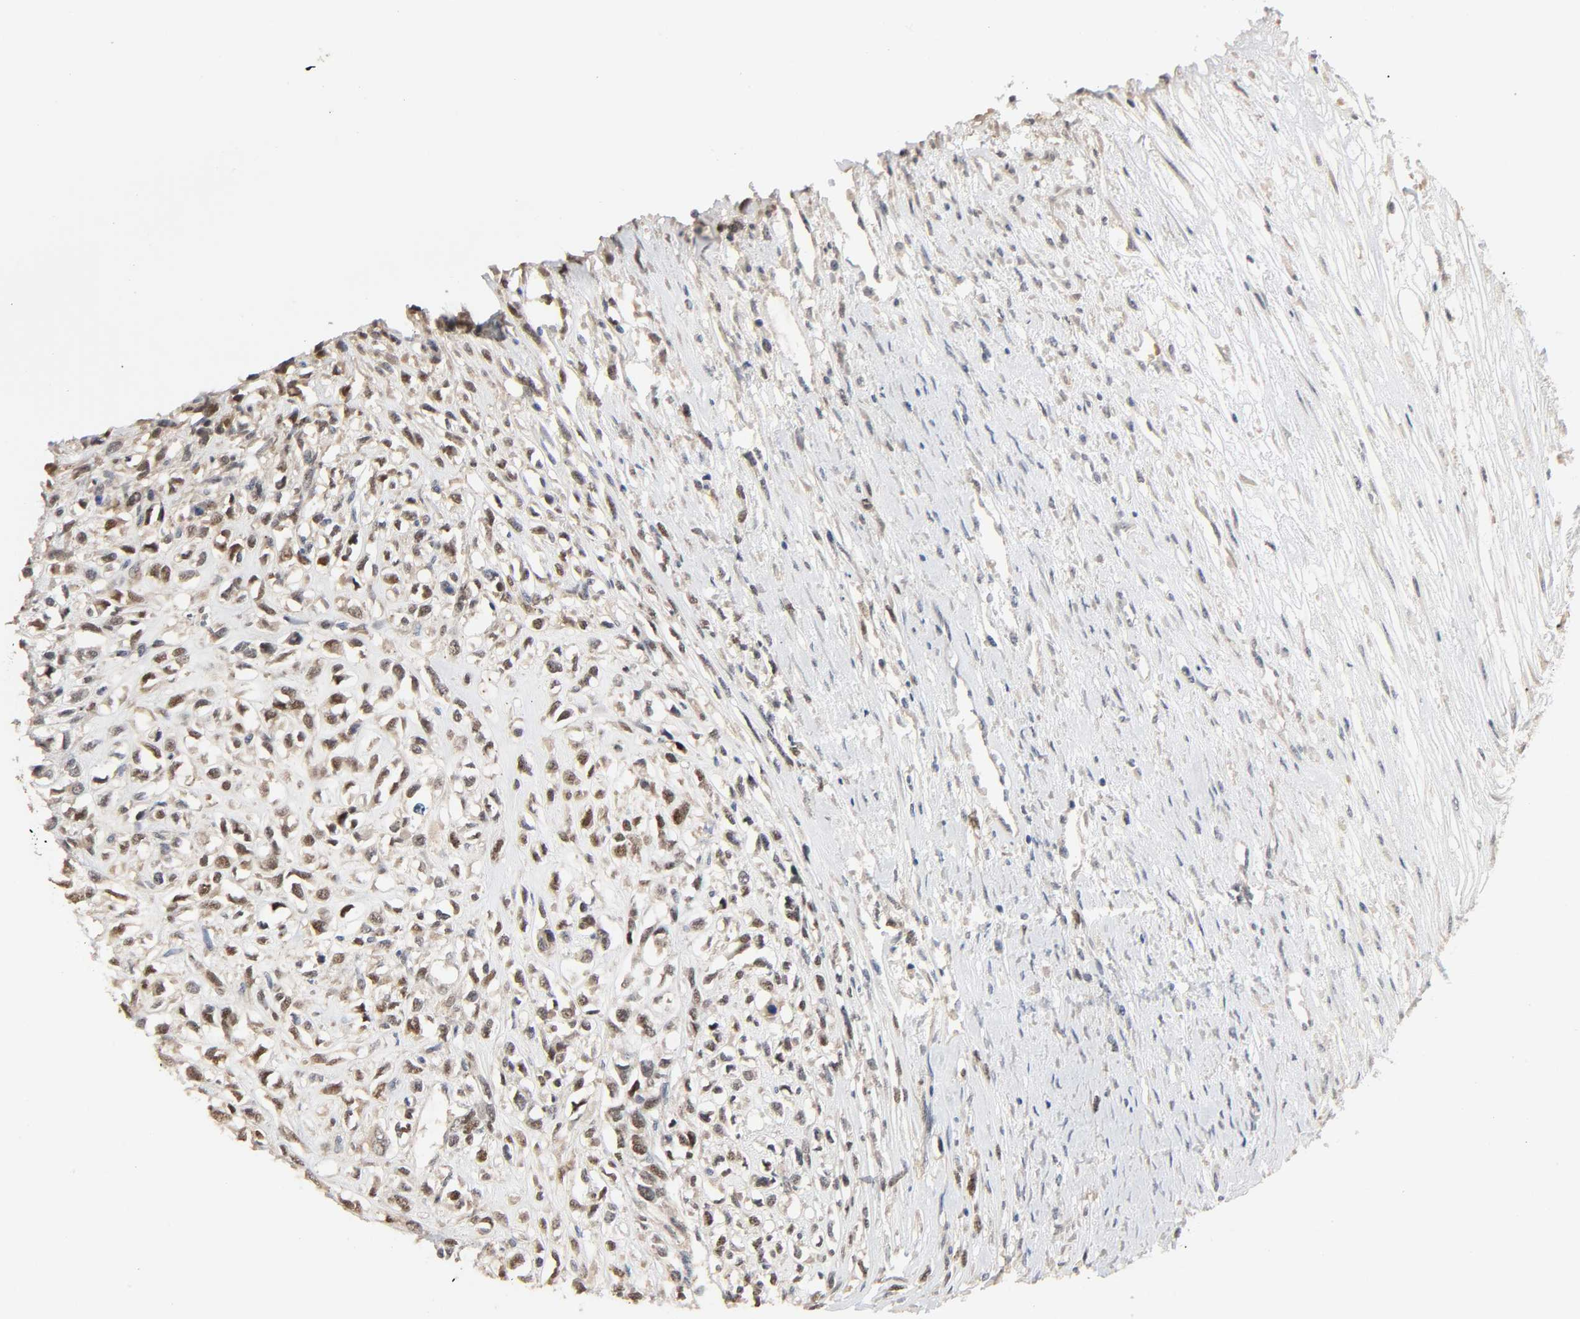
{"staining": {"intensity": "moderate", "quantity": "25%-75%", "location": "cytoplasmic/membranous"}, "tissue": "head and neck cancer", "cell_type": "Tumor cells", "image_type": "cancer", "snomed": [{"axis": "morphology", "description": "Necrosis, NOS"}, {"axis": "morphology", "description": "Neoplasm, malignant, NOS"}, {"axis": "topography", "description": "Salivary gland"}, {"axis": "topography", "description": "Head-Neck"}], "caption": "High-magnification brightfield microscopy of neoplasm (malignant) (head and neck) stained with DAB (brown) and counterstained with hematoxylin (blue). tumor cells exhibit moderate cytoplasmic/membranous positivity is present in approximately25%-75% of cells.", "gene": "MAGEA8", "patient": {"sex": "male", "age": 43}}